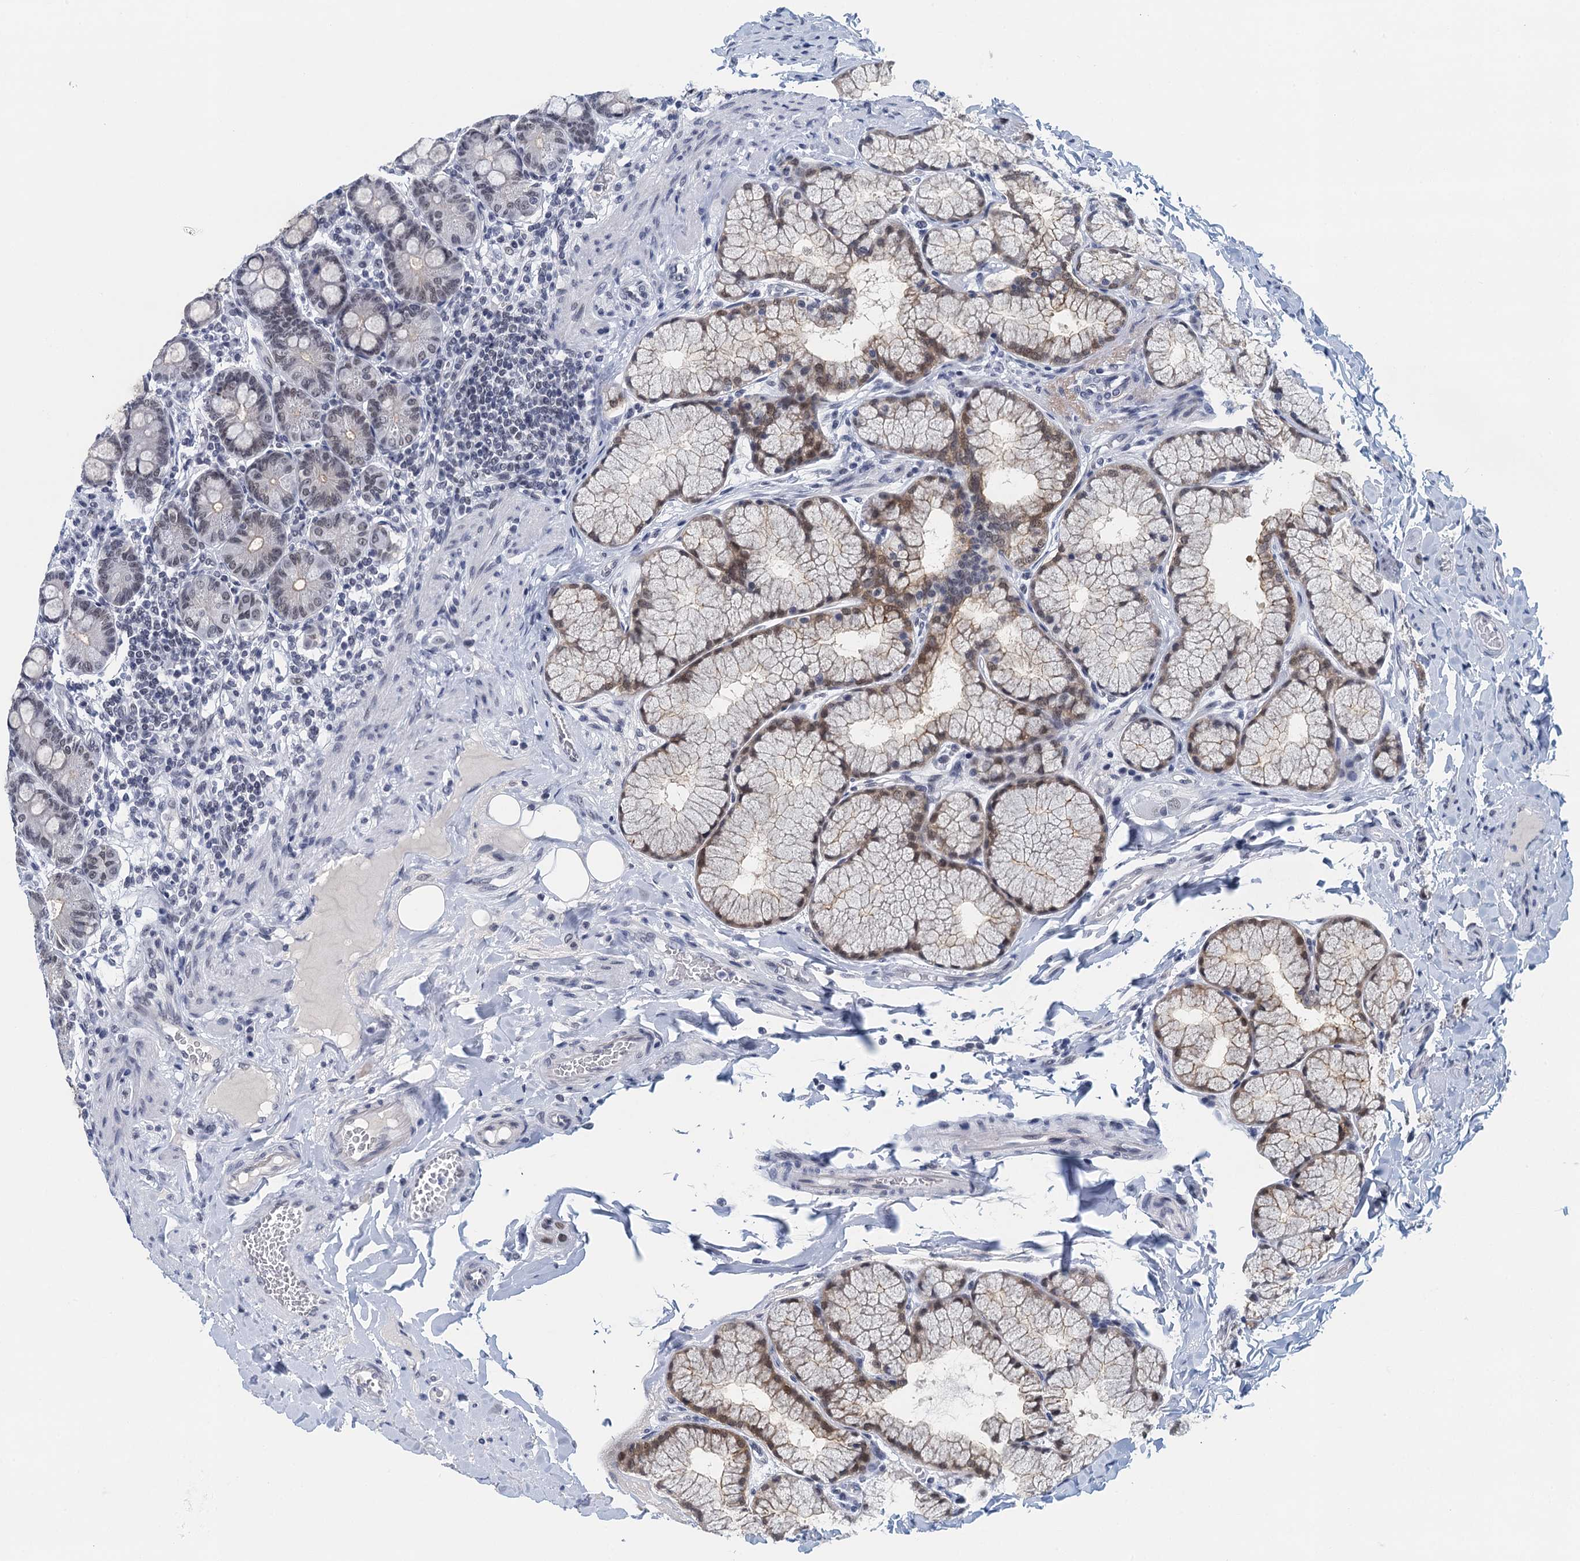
{"staining": {"intensity": "moderate", "quantity": "<25%", "location": "cytoplasmic/membranous,nuclear"}, "tissue": "duodenum", "cell_type": "Glandular cells", "image_type": "normal", "snomed": [{"axis": "morphology", "description": "Normal tissue, NOS"}, {"axis": "topography", "description": "Duodenum"}], "caption": "Duodenum stained with immunohistochemistry demonstrates moderate cytoplasmic/membranous,nuclear expression in approximately <25% of glandular cells.", "gene": "EPS8L1", "patient": {"sex": "male", "age": 50}}